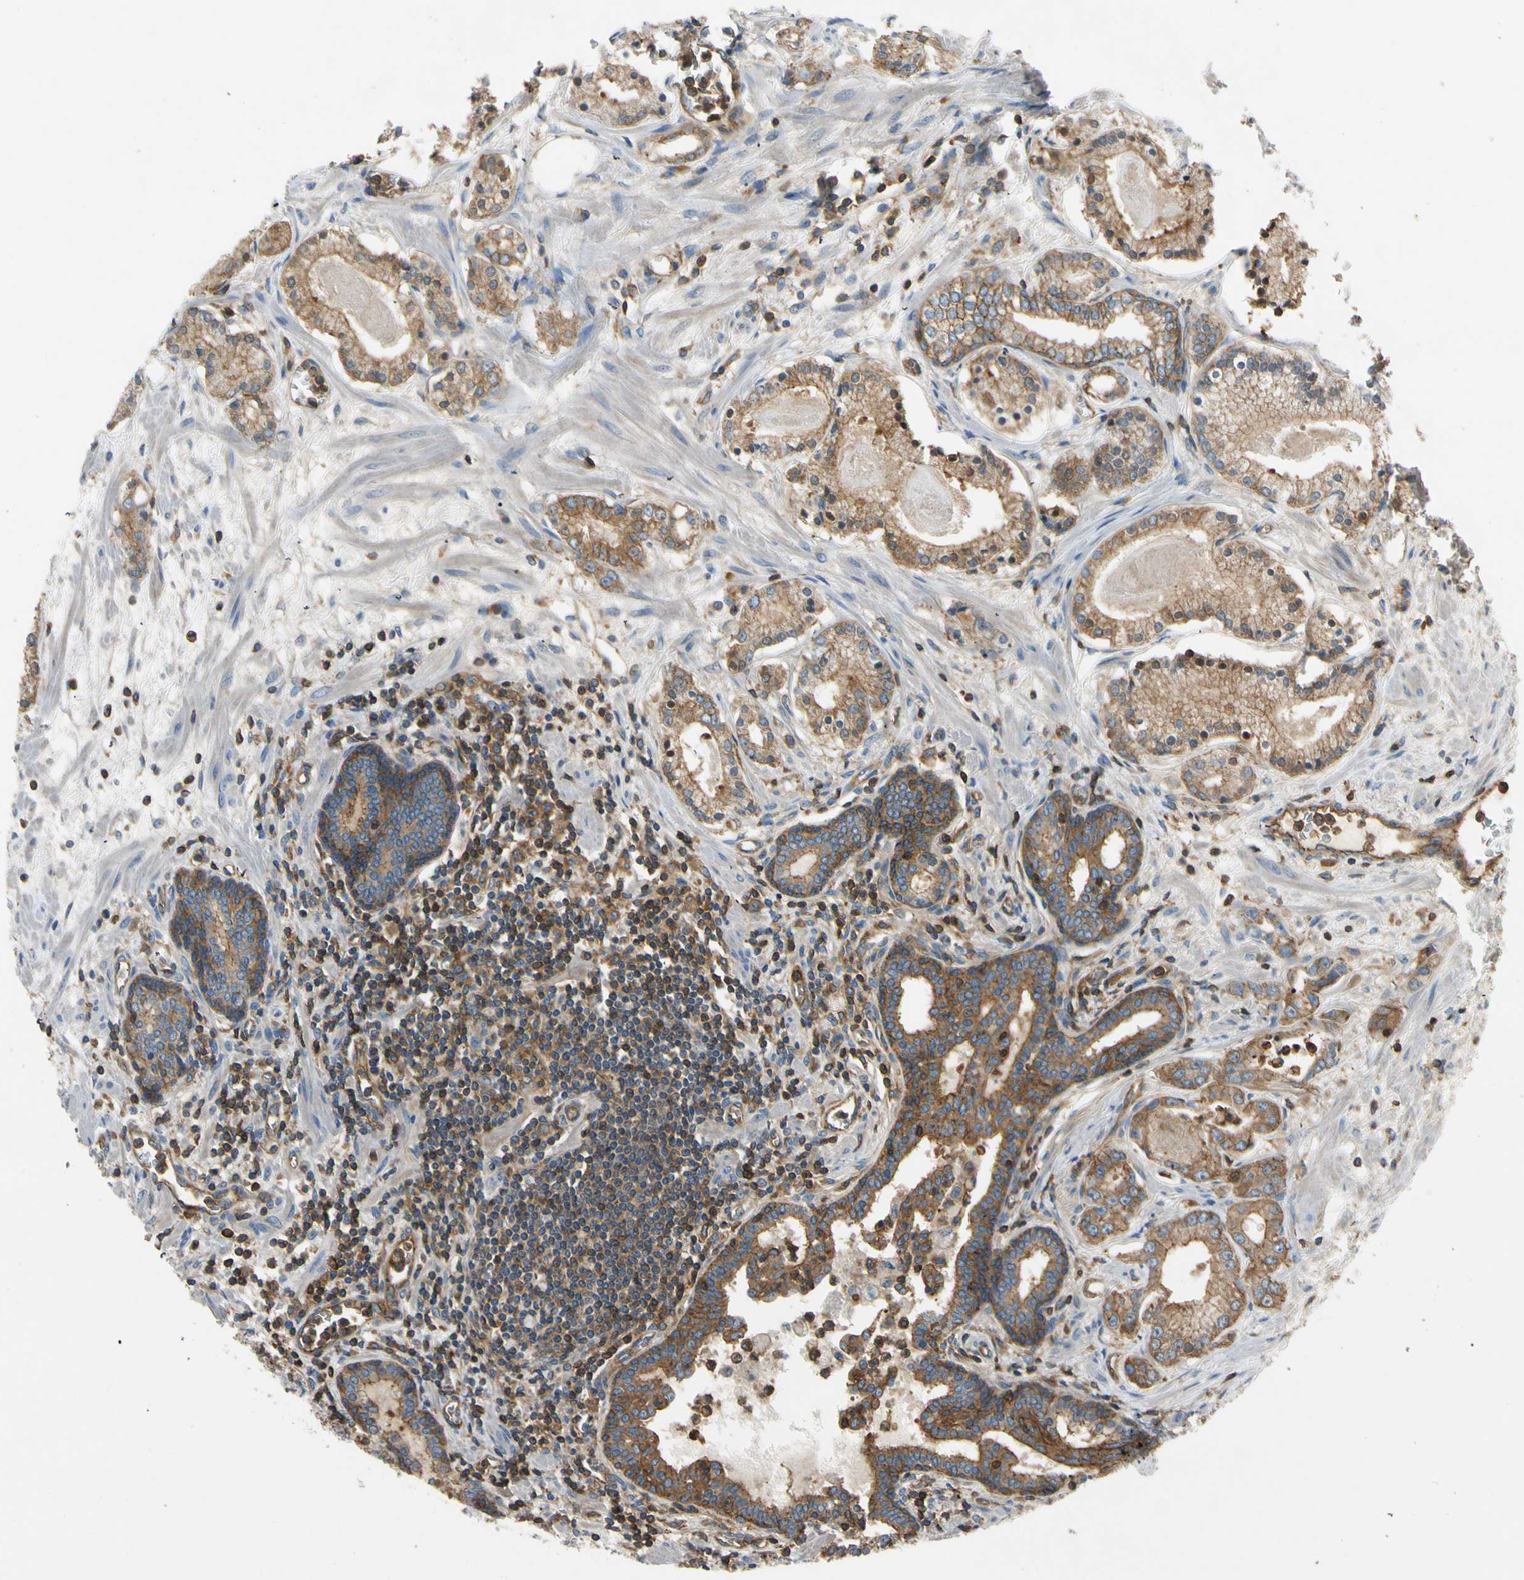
{"staining": {"intensity": "moderate", "quantity": ">75%", "location": "cytoplasmic/membranous"}, "tissue": "prostate cancer", "cell_type": "Tumor cells", "image_type": "cancer", "snomed": [{"axis": "morphology", "description": "Adenocarcinoma, Low grade"}, {"axis": "topography", "description": "Prostate"}], "caption": "Prostate cancer stained with a protein marker shows moderate staining in tumor cells.", "gene": "TCP11L1", "patient": {"sex": "male", "age": 59}}